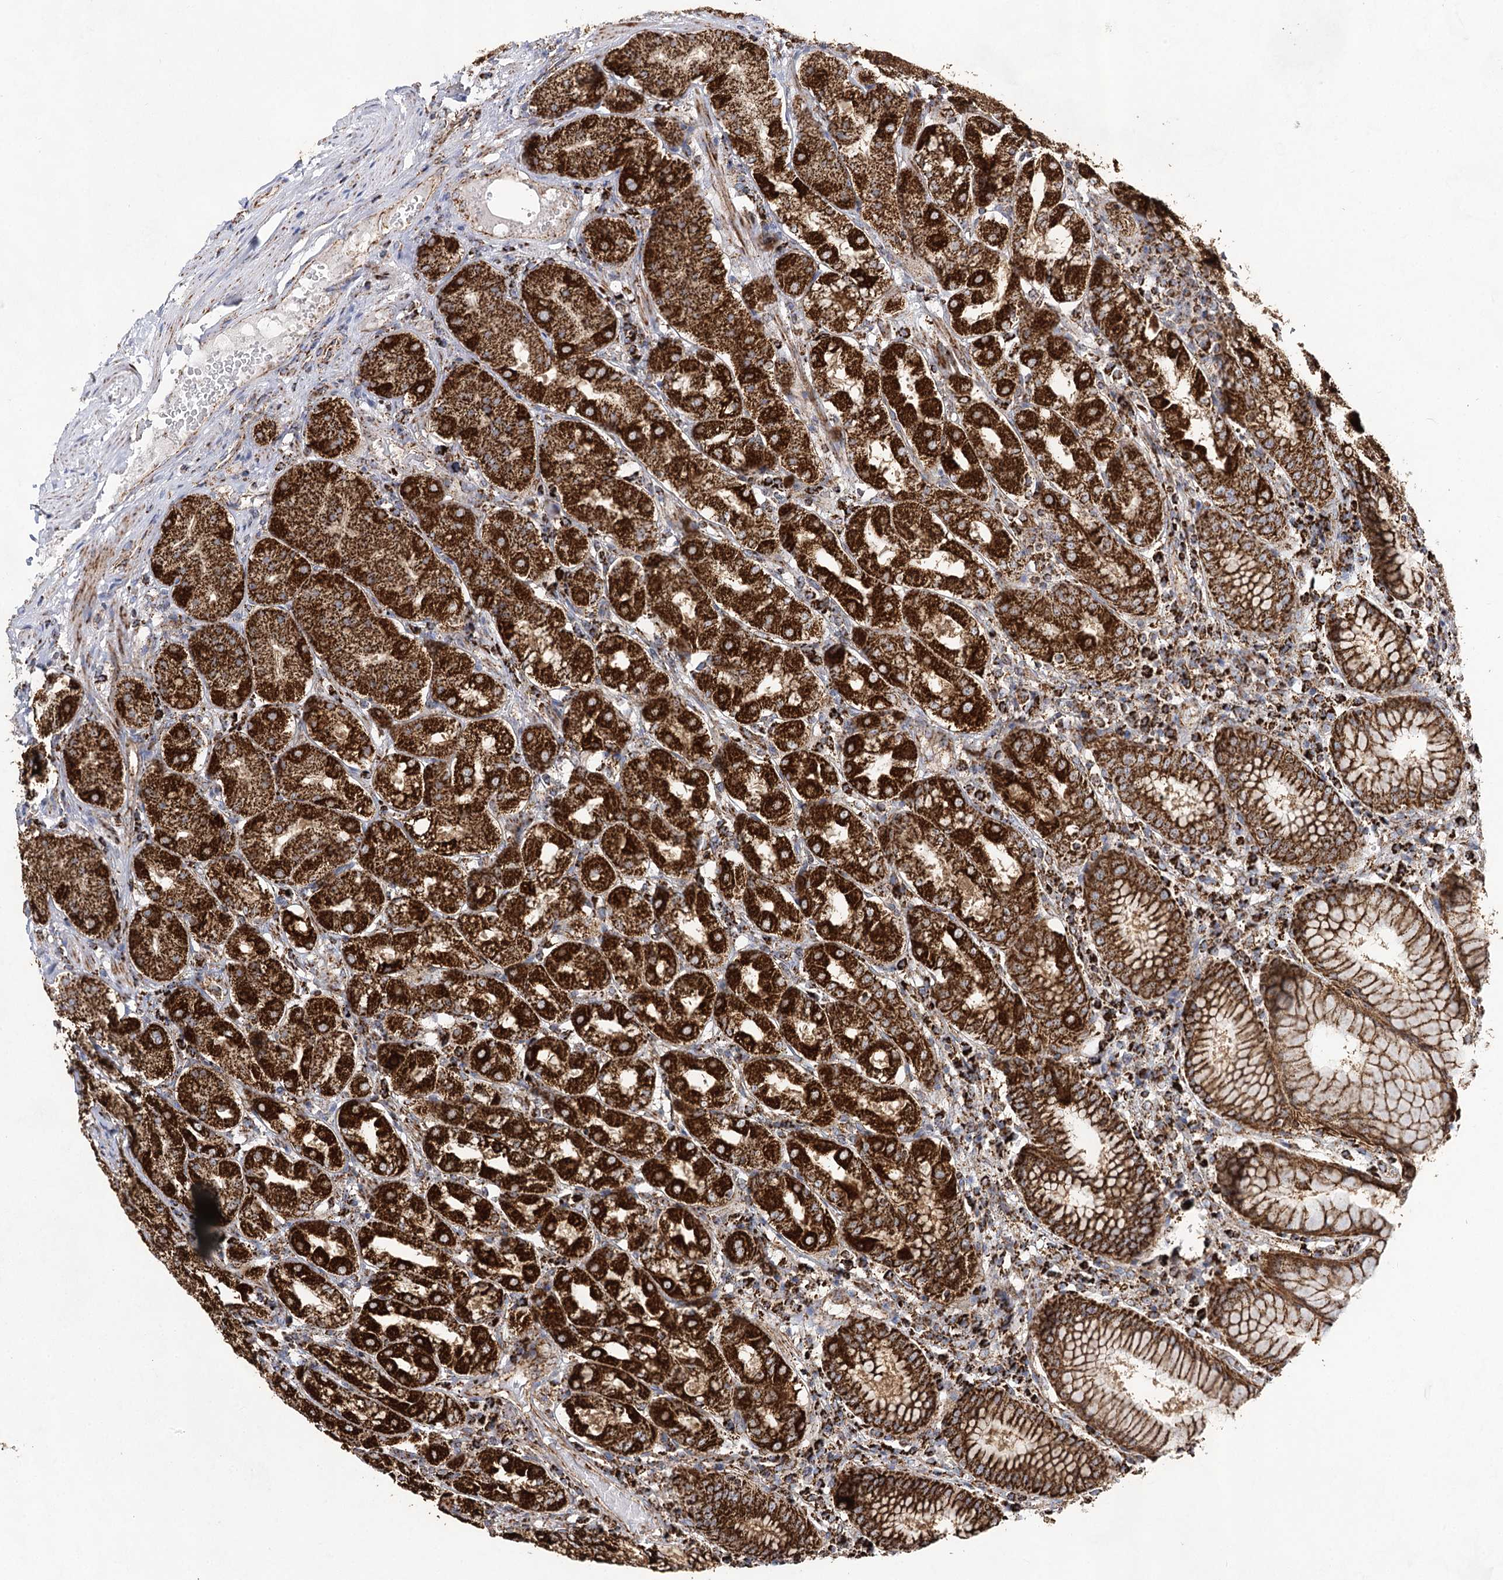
{"staining": {"intensity": "strong", "quantity": ">75%", "location": "cytoplasmic/membranous"}, "tissue": "stomach", "cell_type": "Glandular cells", "image_type": "normal", "snomed": [{"axis": "morphology", "description": "Normal tissue, NOS"}, {"axis": "topography", "description": "Stomach"}, {"axis": "topography", "description": "Stomach, lower"}], "caption": "An immunohistochemistry (IHC) image of benign tissue is shown. Protein staining in brown labels strong cytoplasmic/membranous positivity in stomach within glandular cells. The staining was performed using DAB to visualize the protein expression in brown, while the nuclei were stained in blue with hematoxylin (Magnification: 20x).", "gene": "NADK2", "patient": {"sex": "female", "age": 56}}